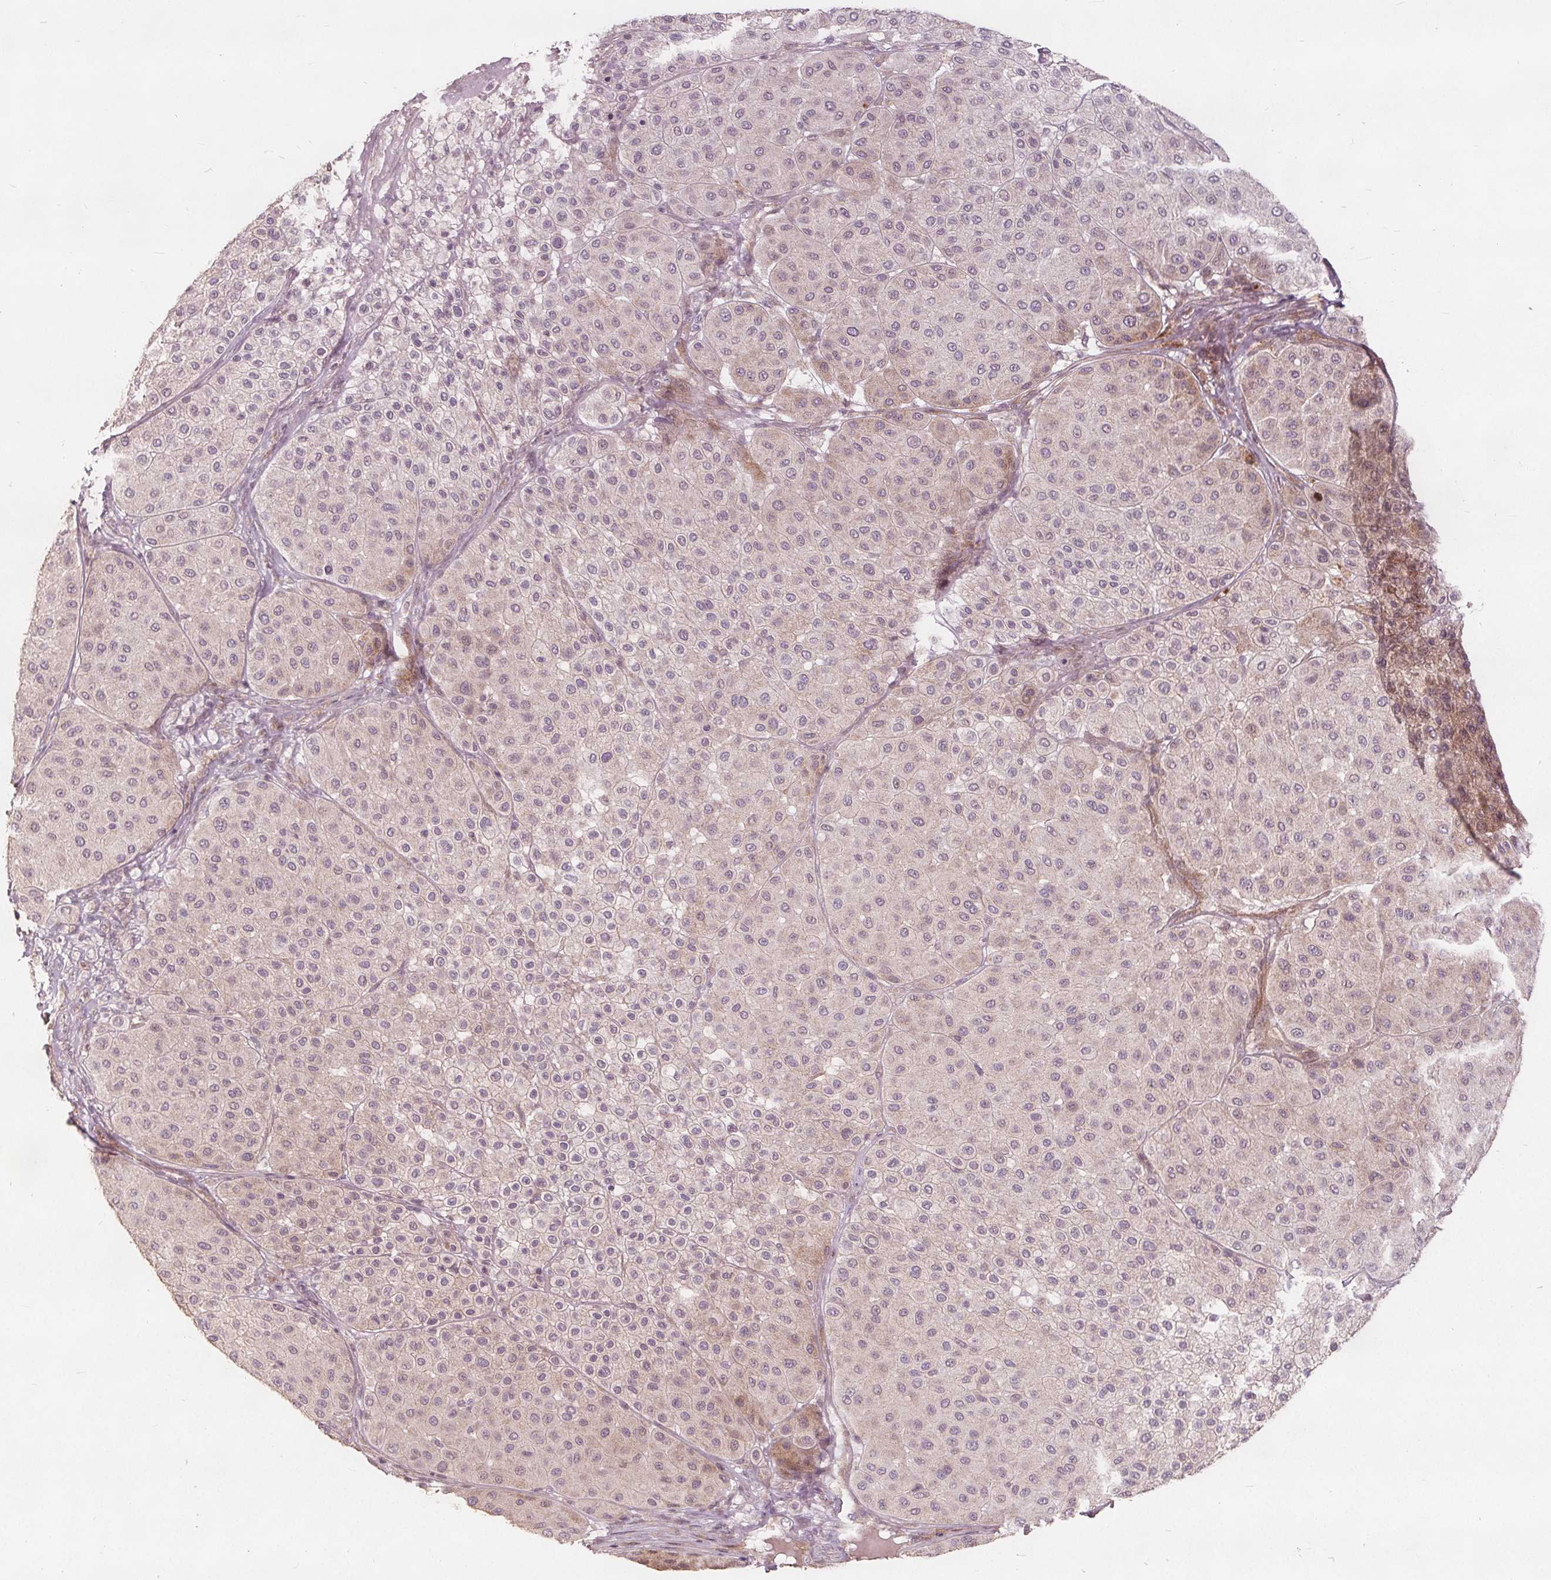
{"staining": {"intensity": "negative", "quantity": "none", "location": "none"}, "tissue": "melanoma", "cell_type": "Tumor cells", "image_type": "cancer", "snomed": [{"axis": "morphology", "description": "Malignant melanoma, Metastatic site"}, {"axis": "topography", "description": "Smooth muscle"}], "caption": "This is an immunohistochemistry (IHC) photomicrograph of melanoma. There is no expression in tumor cells.", "gene": "PTPRT", "patient": {"sex": "male", "age": 41}}